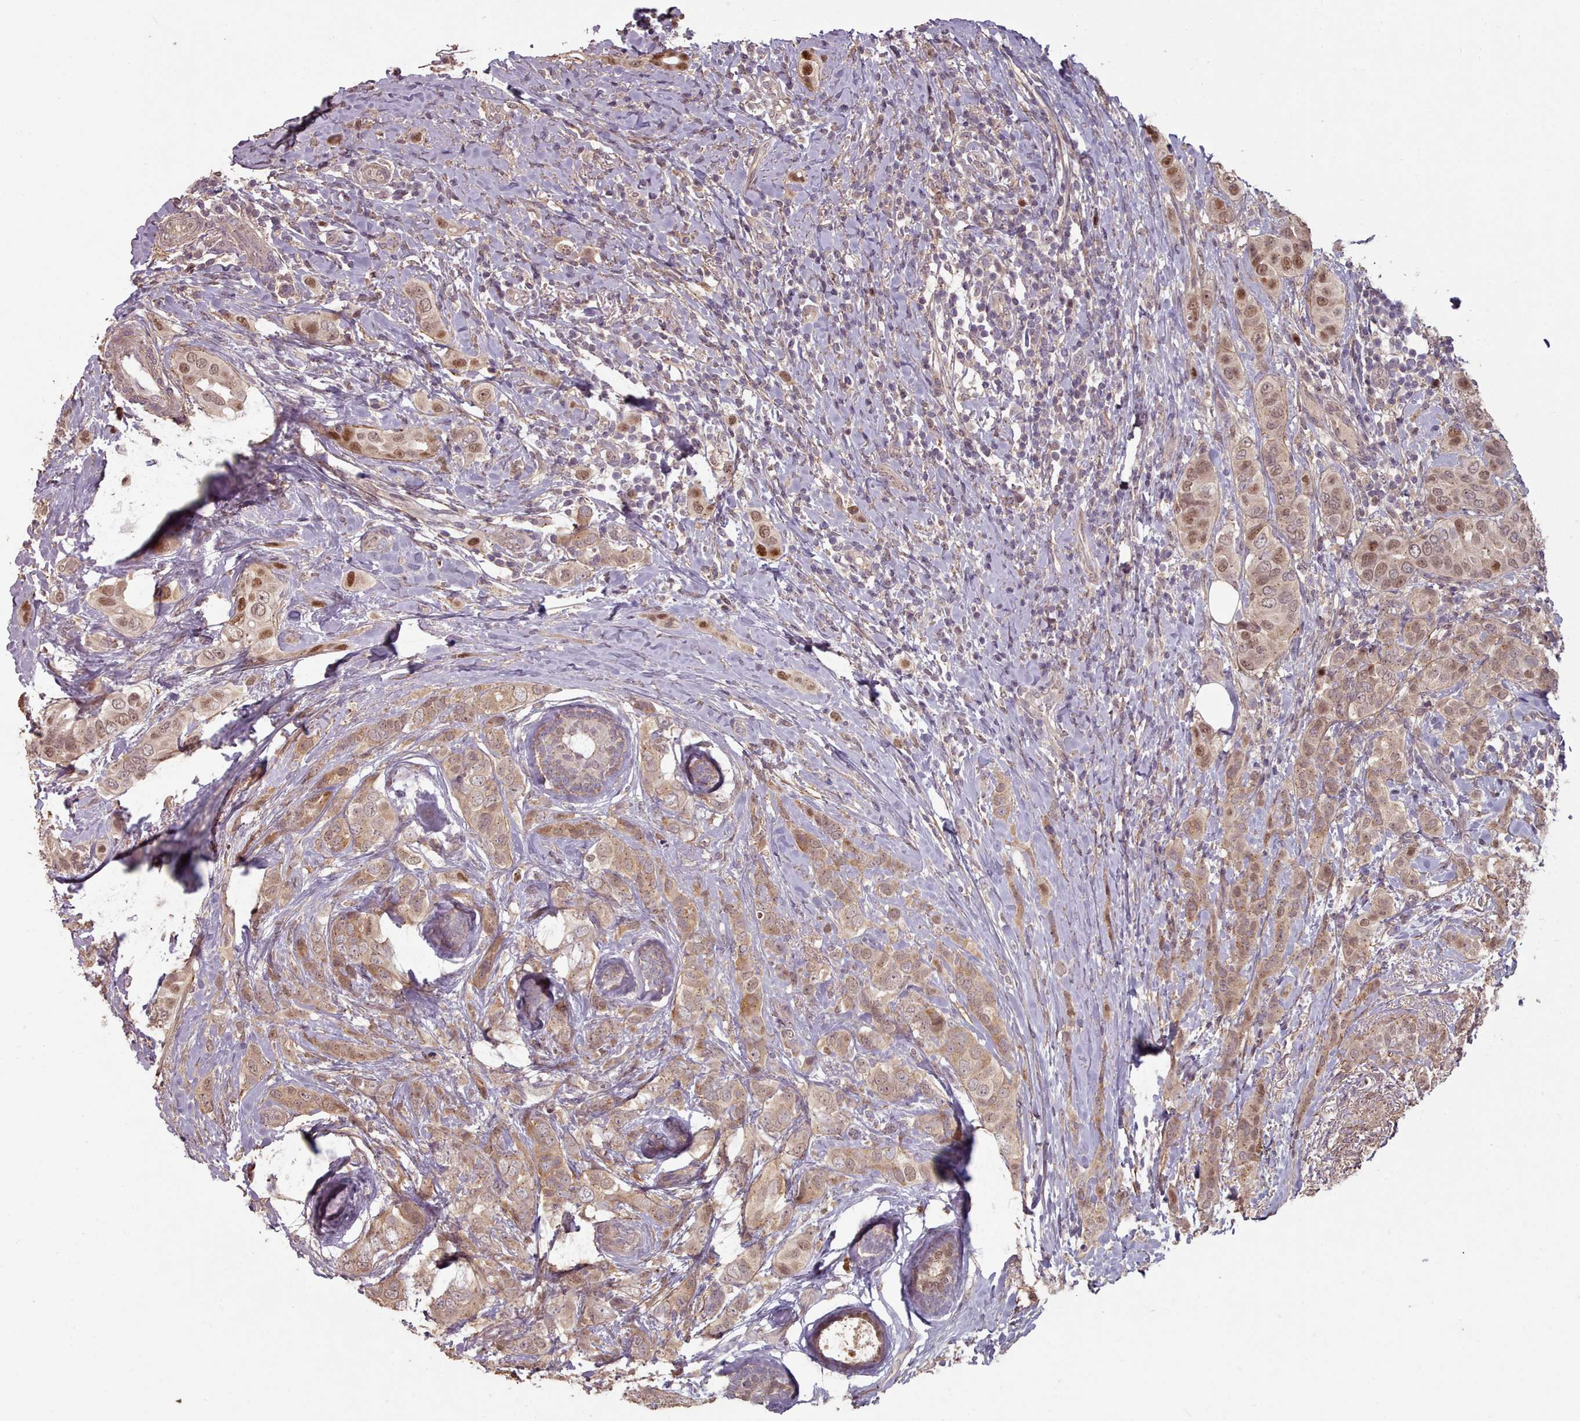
{"staining": {"intensity": "moderate", "quantity": "25%-75%", "location": "cytoplasmic/membranous,nuclear"}, "tissue": "breast cancer", "cell_type": "Tumor cells", "image_type": "cancer", "snomed": [{"axis": "morphology", "description": "Lobular carcinoma"}, {"axis": "topography", "description": "Breast"}], "caption": "Immunohistochemical staining of human lobular carcinoma (breast) demonstrates medium levels of moderate cytoplasmic/membranous and nuclear protein positivity in about 25%-75% of tumor cells.", "gene": "ERCC6L", "patient": {"sex": "female", "age": 51}}